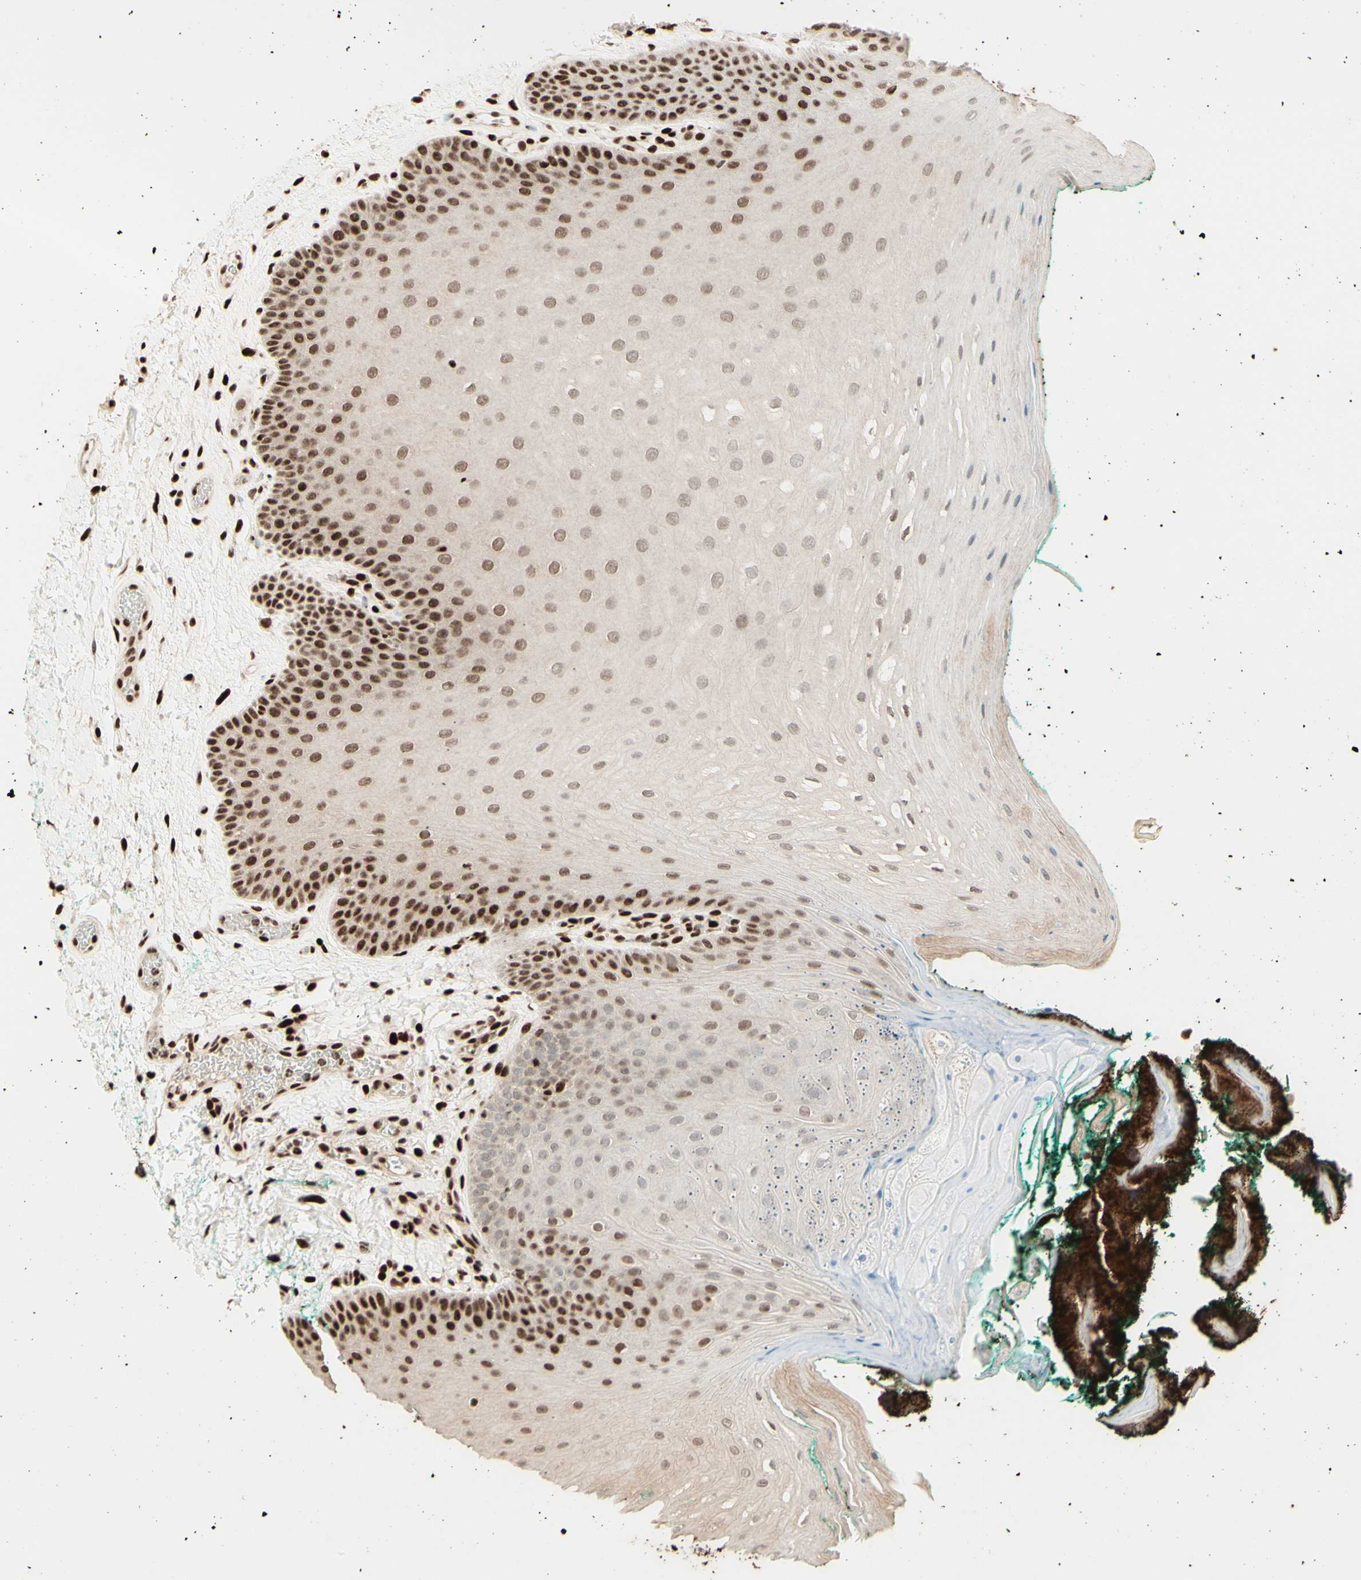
{"staining": {"intensity": "strong", "quantity": "25%-75%", "location": "nuclear"}, "tissue": "oral mucosa", "cell_type": "Squamous epithelial cells", "image_type": "normal", "snomed": [{"axis": "morphology", "description": "Normal tissue, NOS"}, {"axis": "topography", "description": "Skeletal muscle"}, {"axis": "topography", "description": "Oral tissue"}], "caption": "Protein staining of unremarkable oral mucosa reveals strong nuclear expression in approximately 25%-75% of squamous epithelial cells. (brown staining indicates protein expression, while blue staining denotes nuclei).", "gene": "NR3C1", "patient": {"sex": "male", "age": 58}}